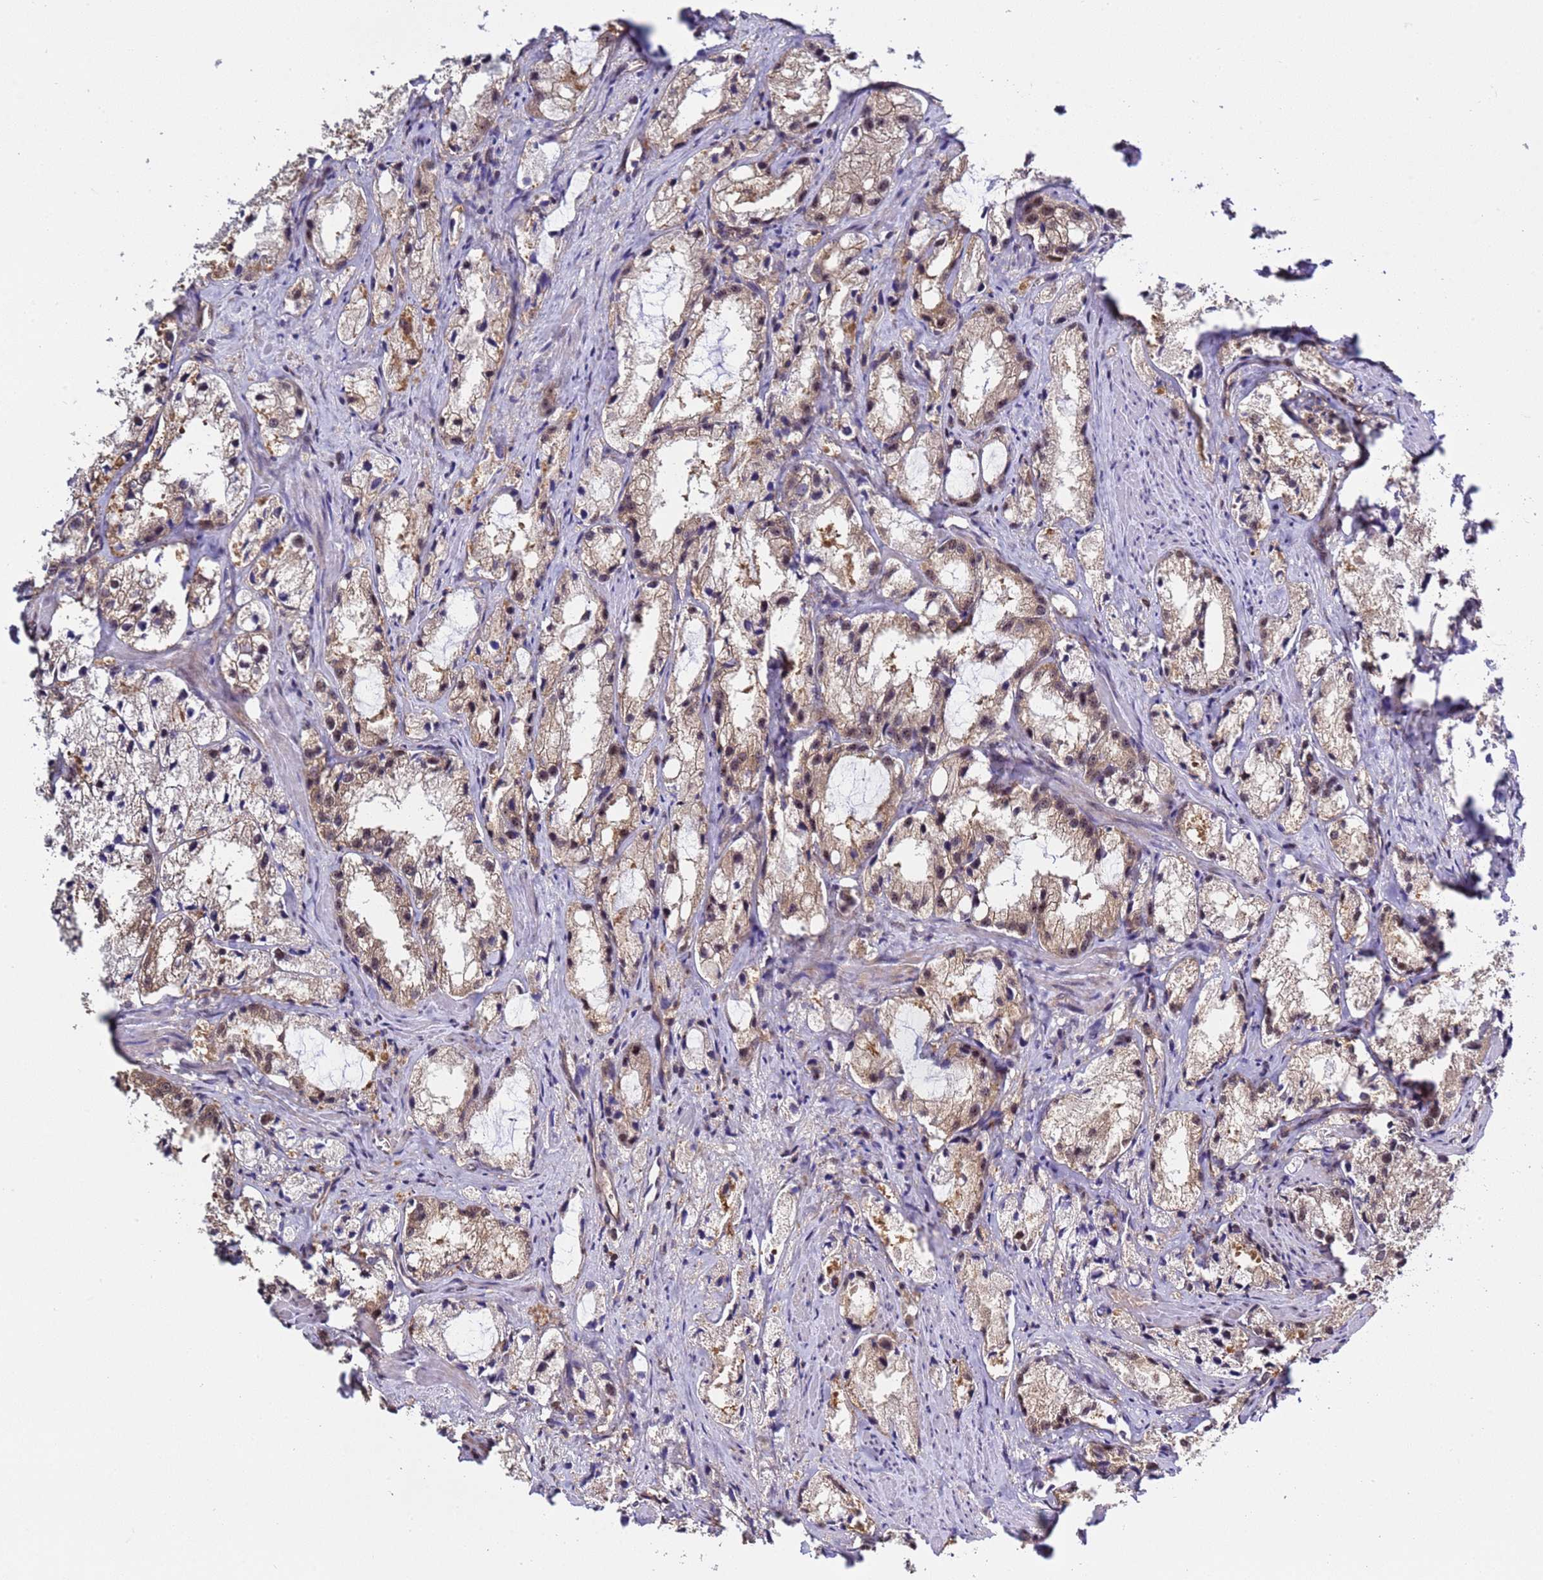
{"staining": {"intensity": "weak", "quantity": ">75%", "location": "cytoplasmic/membranous,nuclear"}, "tissue": "prostate cancer", "cell_type": "Tumor cells", "image_type": "cancer", "snomed": [{"axis": "morphology", "description": "Adenocarcinoma, High grade"}, {"axis": "topography", "description": "Prostate"}], "caption": "High-grade adenocarcinoma (prostate) tissue reveals weak cytoplasmic/membranous and nuclear staining in about >75% of tumor cells", "gene": "GEN1", "patient": {"sex": "male", "age": 66}}